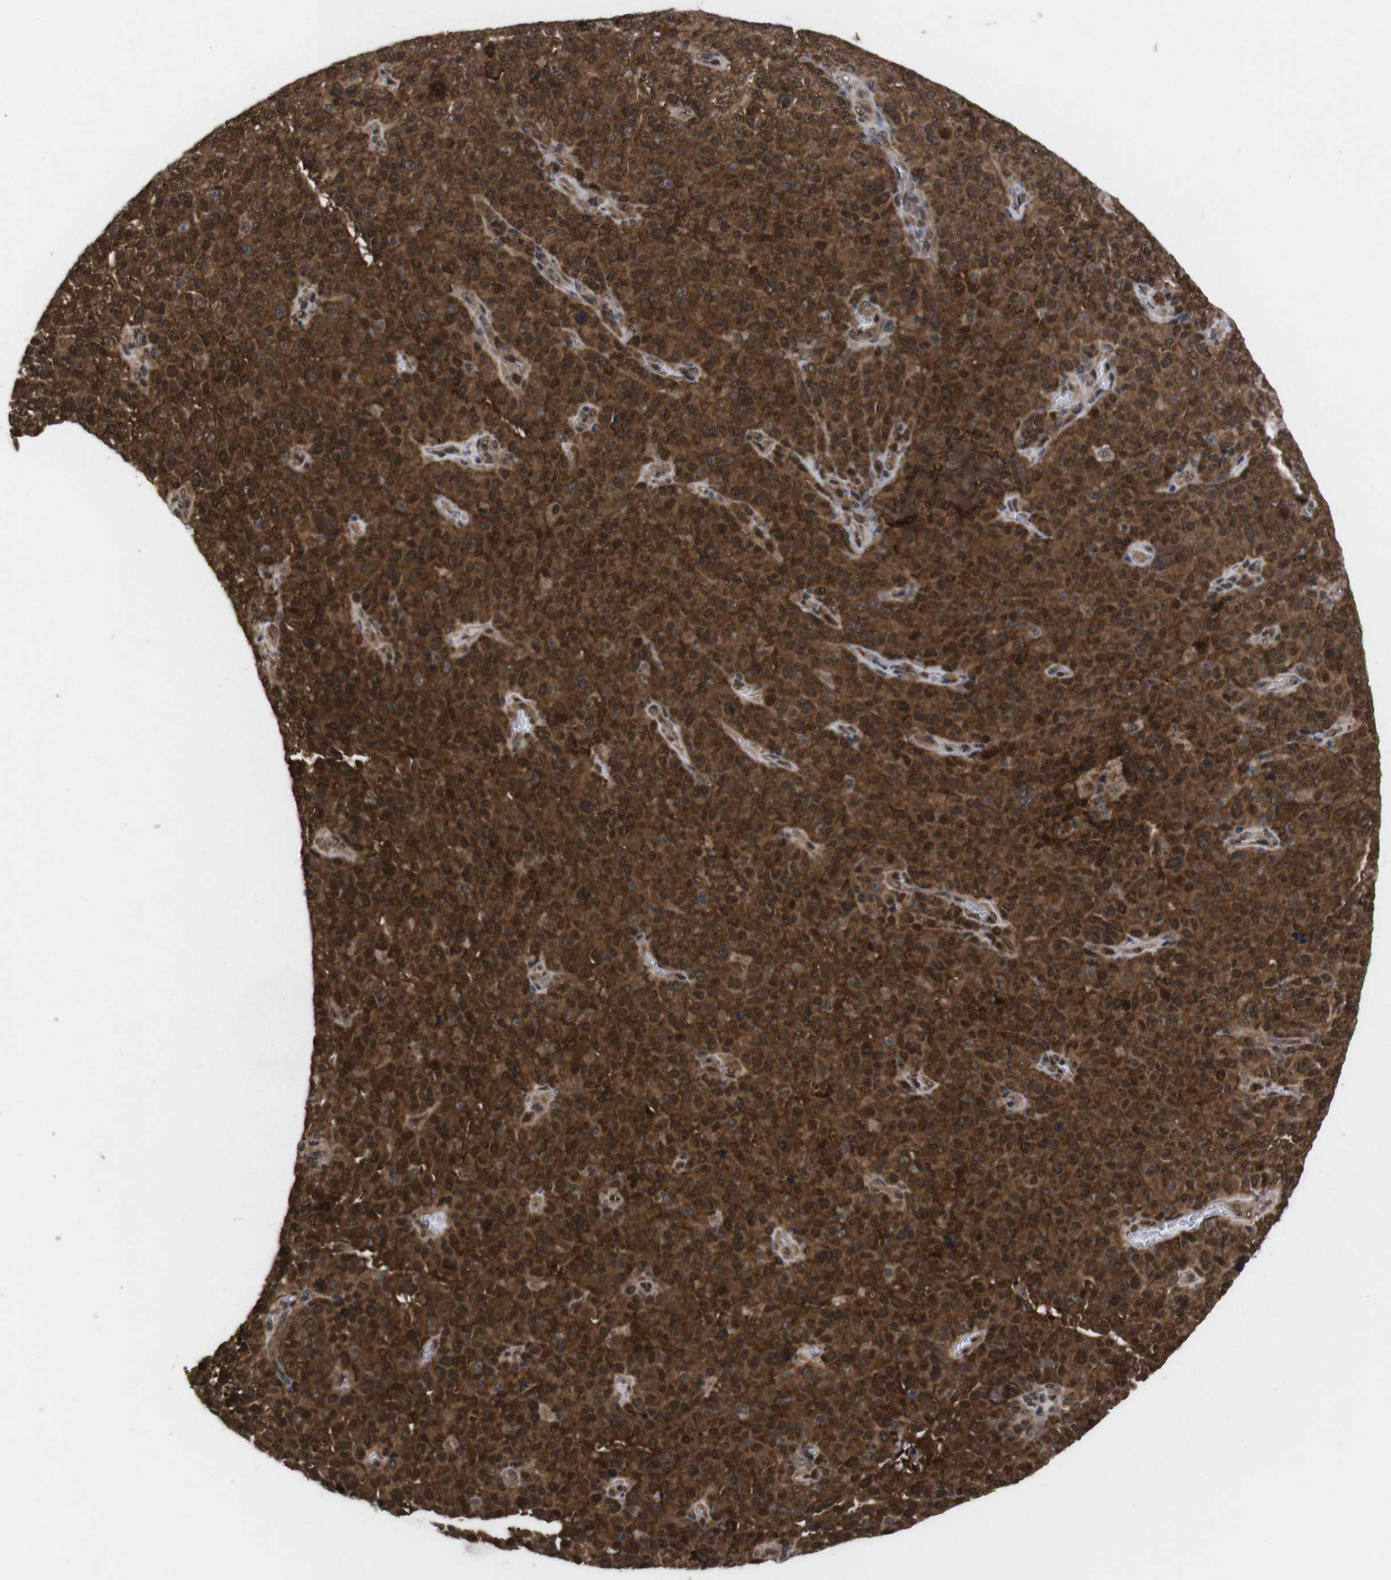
{"staining": {"intensity": "strong", "quantity": ">75%", "location": "cytoplasmic/membranous,nuclear"}, "tissue": "melanoma", "cell_type": "Tumor cells", "image_type": "cancer", "snomed": [{"axis": "morphology", "description": "Malignant melanoma, NOS"}, {"axis": "topography", "description": "Skin"}], "caption": "Malignant melanoma stained with immunohistochemistry (IHC) displays strong cytoplasmic/membranous and nuclear positivity in about >75% of tumor cells. The staining is performed using DAB (3,3'-diaminobenzidine) brown chromogen to label protein expression. The nuclei are counter-stained blue using hematoxylin.", "gene": "UBQLN2", "patient": {"sex": "female", "age": 82}}